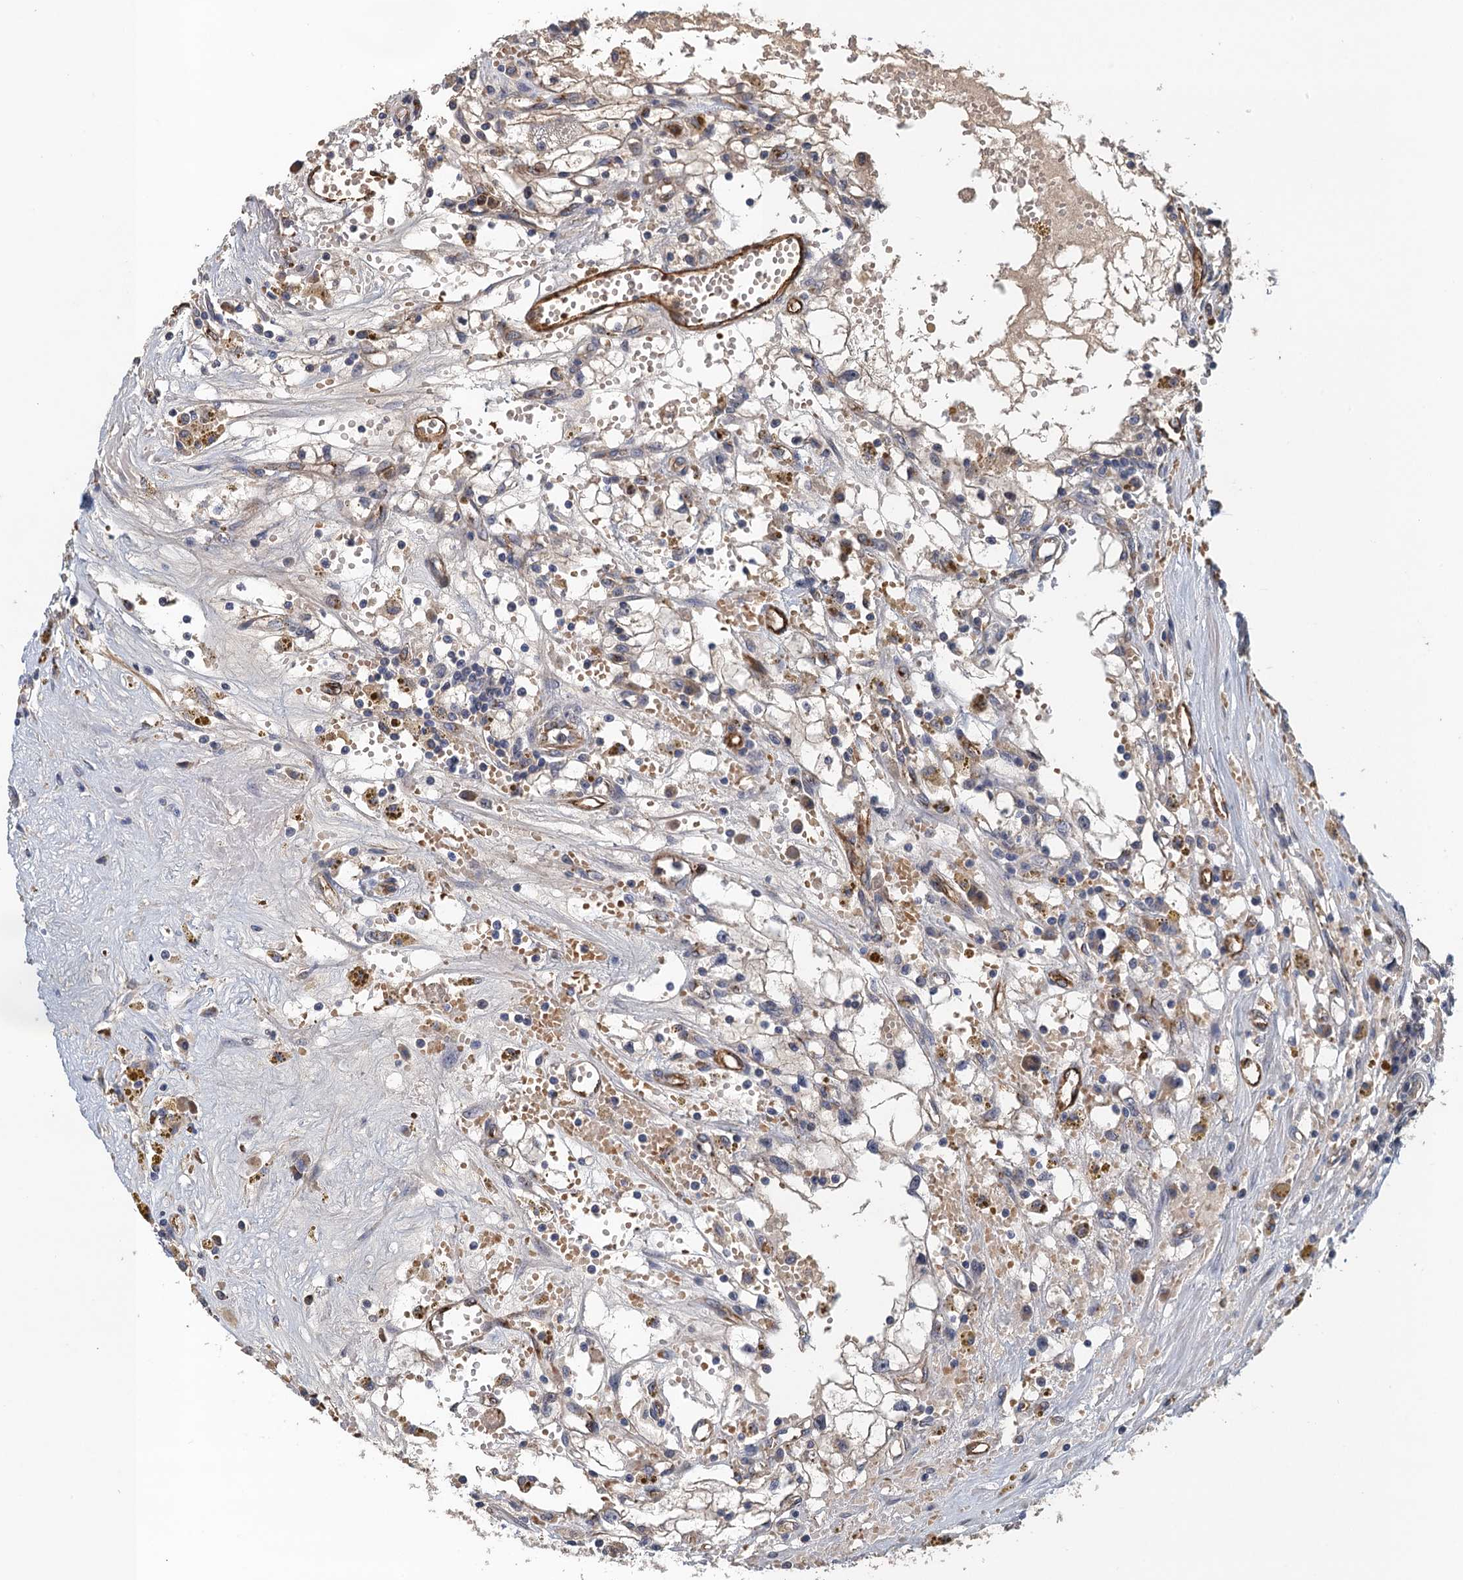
{"staining": {"intensity": "negative", "quantity": "none", "location": "none"}, "tissue": "renal cancer", "cell_type": "Tumor cells", "image_type": "cancer", "snomed": [{"axis": "morphology", "description": "Adenocarcinoma, NOS"}, {"axis": "topography", "description": "Kidney"}], "caption": "High power microscopy micrograph of an immunohistochemistry image of renal adenocarcinoma, revealing no significant positivity in tumor cells.", "gene": "ACSBG1", "patient": {"sex": "male", "age": 56}}